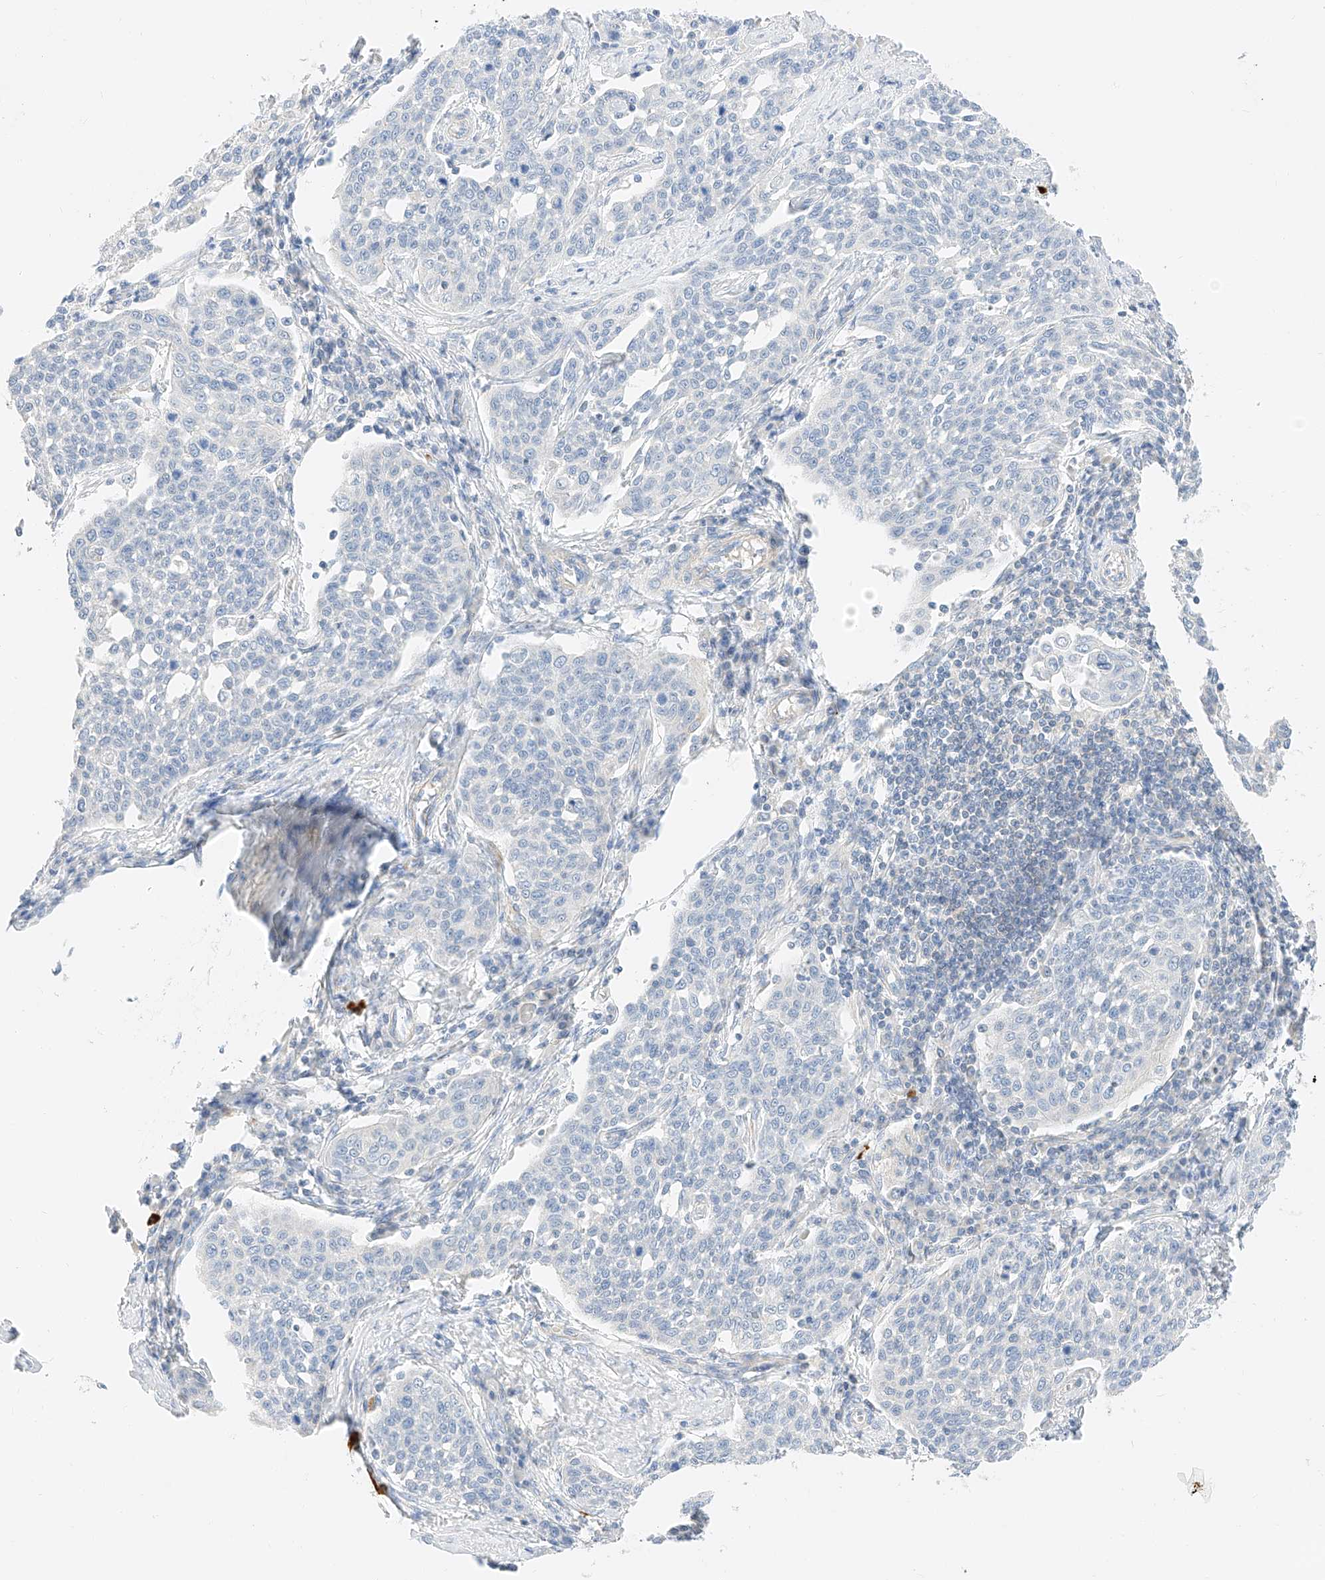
{"staining": {"intensity": "negative", "quantity": "none", "location": "none"}, "tissue": "cervical cancer", "cell_type": "Tumor cells", "image_type": "cancer", "snomed": [{"axis": "morphology", "description": "Squamous cell carcinoma, NOS"}, {"axis": "topography", "description": "Cervix"}], "caption": "This is an immunohistochemistry (IHC) image of human cervical squamous cell carcinoma. There is no staining in tumor cells.", "gene": "CDCP2", "patient": {"sex": "female", "age": 34}}